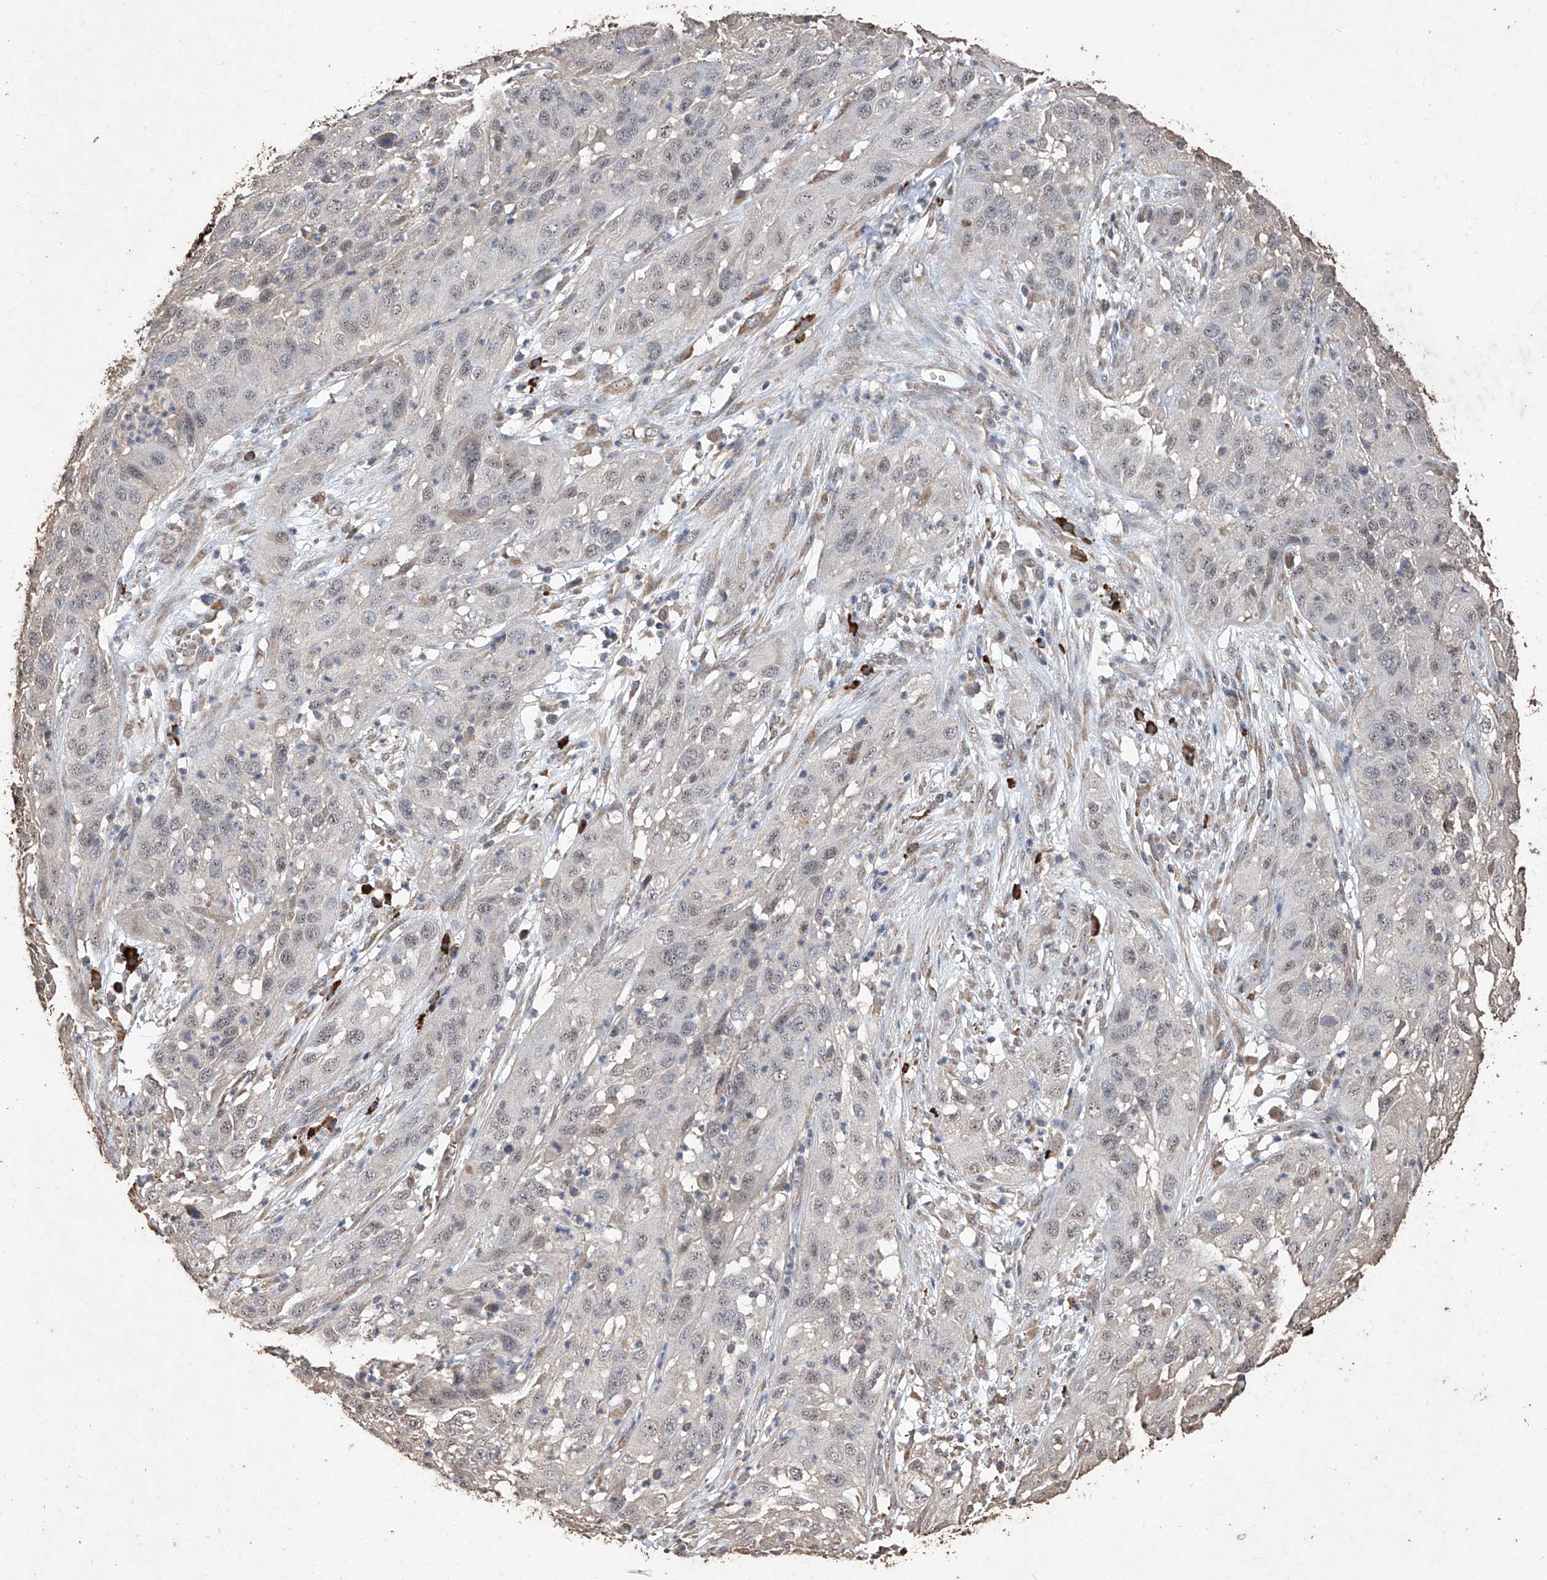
{"staining": {"intensity": "weak", "quantity": "25%-75%", "location": "nuclear"}, "tissue": "cervical cancer", "cell_type": "Tumor cells", "image_type": "cancer", "snomed": [{"axis": "morphology", "description": "Squamous cell carcinoma, NOS"}, {"axis": "topography", "description": "Cervix"}], "caption": "Immunohistochemical staining of cervical cancer reveals low levels of weak nuclear positivity in approximately 25%-75% of tumor cells. (IHC, brightfield microscopy, high magnification).", "gene": "EML1", "patient": {"sex": "female", "age": 32}}